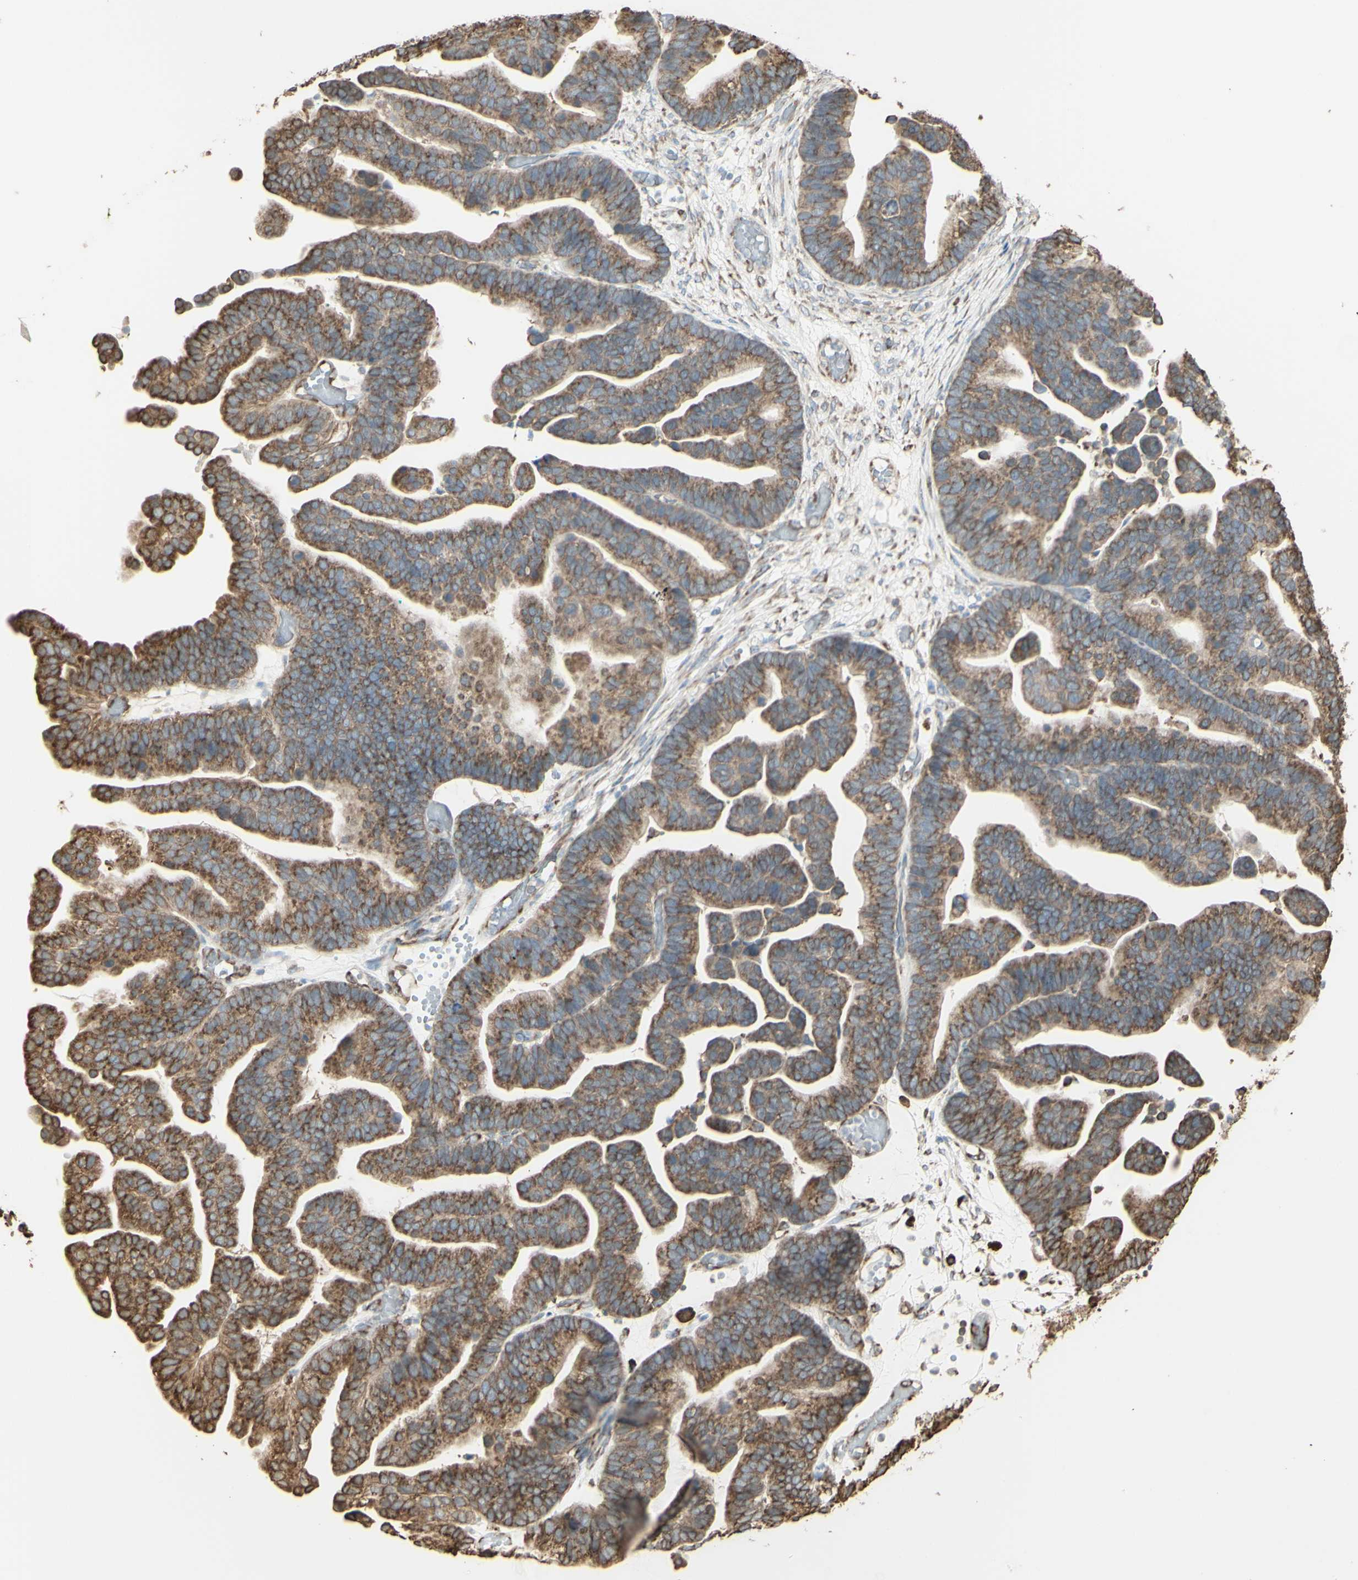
{"staining": {"intensity": "moderate", "quantity": ">75%", "location": "cytoplasmic/membranous"}, "tissue": "ovarian cancer", "cell_type": "Tumor cells", "image_type": "cancer", "snomed": [{"axis": "morphology", "description": "Cystadenocarcinoma, serous, NOS"}, {"axis": "topography", "description": "Ovary"}], "caption": "The micrograph reveals immunohistochemical staining of serous cystadenocarcinoma (ovarian). There is moderate cytoplasmic/membranous positivity is appreciated in approximately >75% of tumor cells.", "gene": "EEF1B2", "patient": {"sex": "female", "age": 56}}